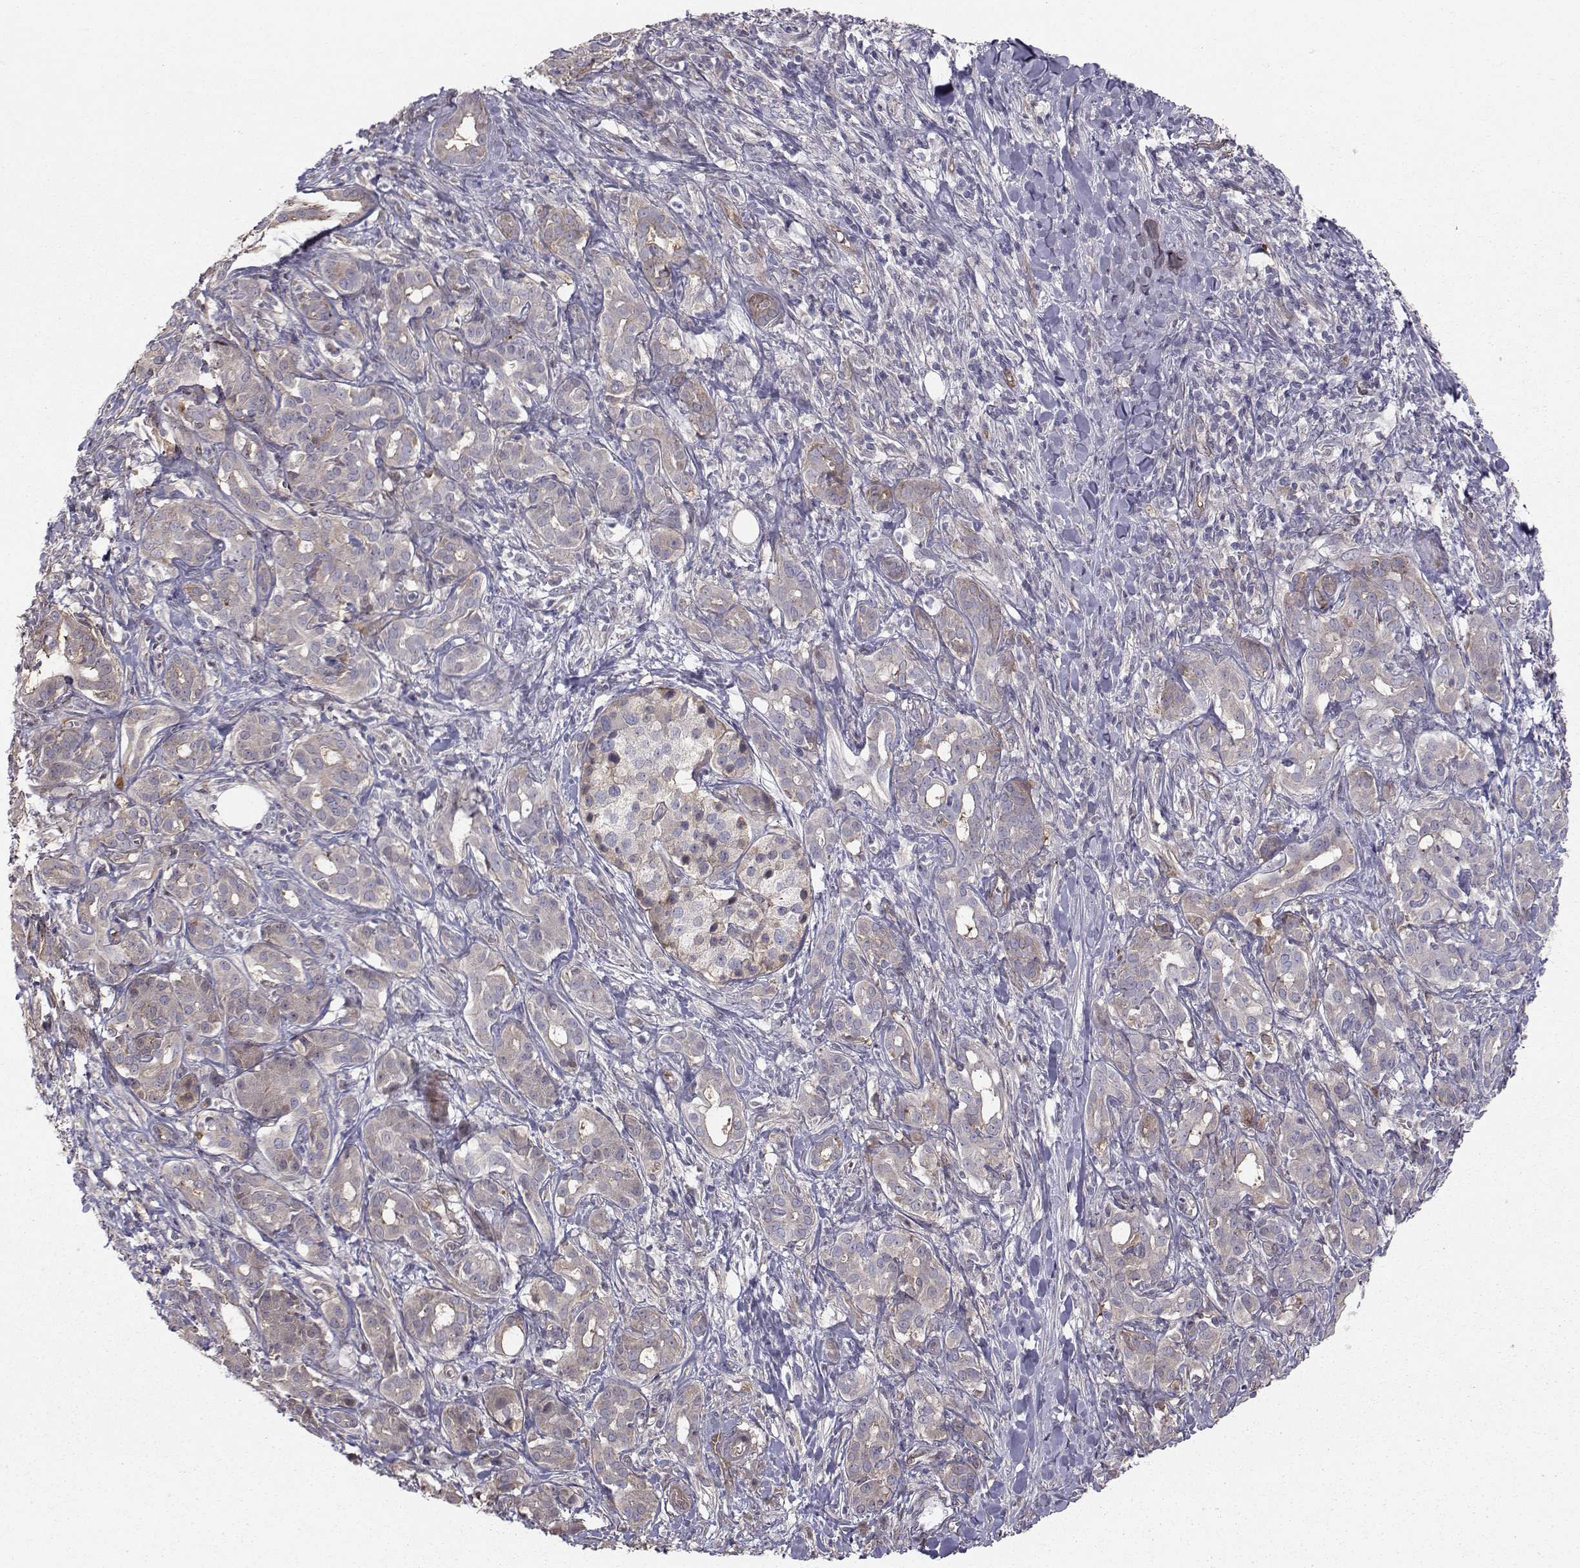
{"staining": {"intensity": "weak", "quantity": "<25%", "location": "cytoplasmic/membranous"}, "tissue": "pancreatic cancer", "cell_type": "Tumor cells", "image_type": "cancer", "snomed": [{"axis": "morphology", "description": "Adenocarcinoma, NOS"}, {"axis": "topography", "description": "Pancreas"}], "caption": "High power microscopy histopathology image of an immunohistochemistry (IHC) micrograph of adenocarcinoma (pancreatic), revealing no significant staining in tumor cells. The staining was performed using DAB (3,3'-diaminobenzidine) to visualize the protein expression in brown, while the nuclei were stained in blue with hematoxylin (Magnification: 20x).", "gene": "HSP90AB1", "patient": {"sex": "male", "age": 61}}